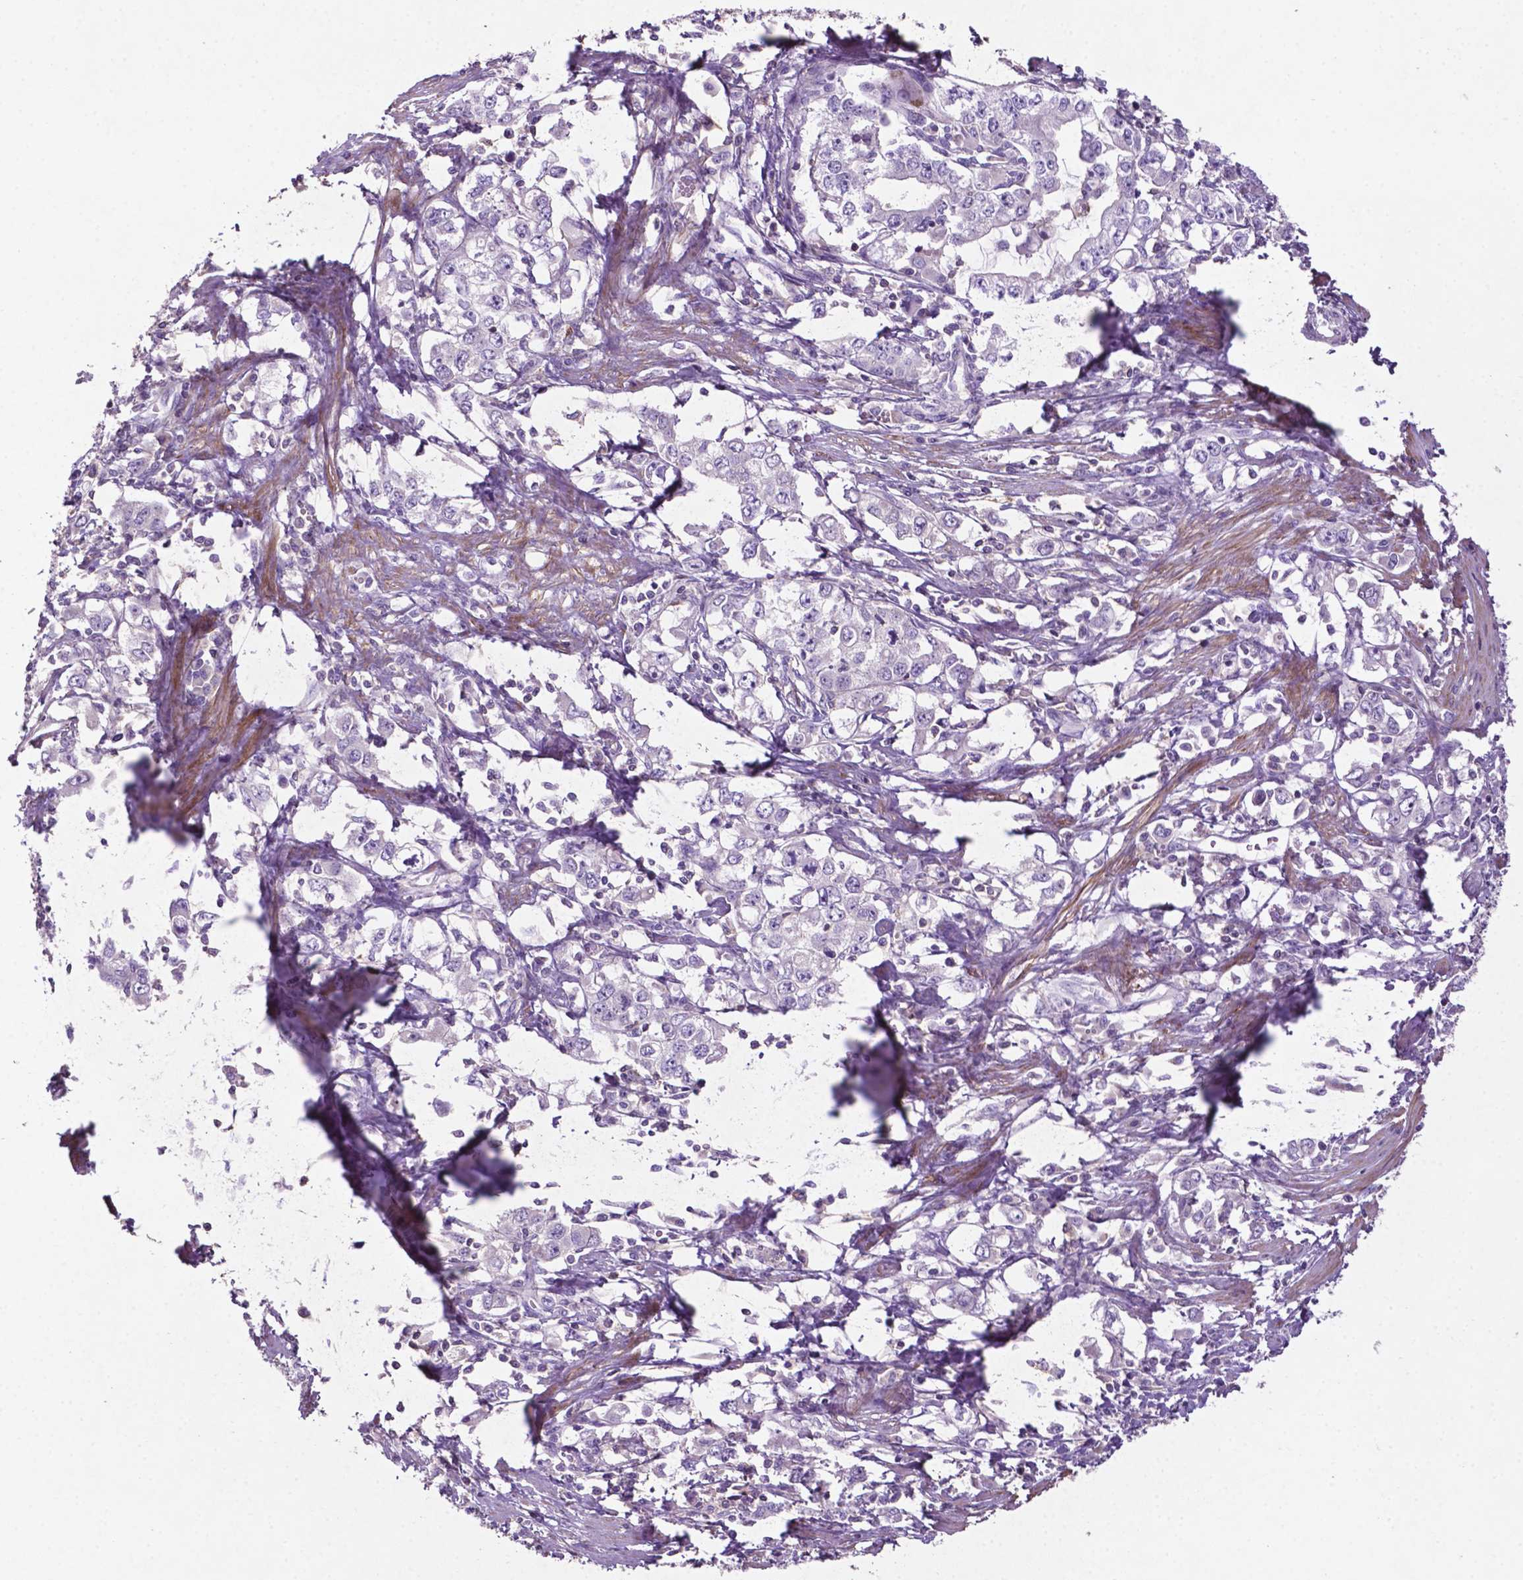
{"staining": {"intensity": "negative", "quantity": "none", "location": "none"}, "tissue": "stomach cancer", "cell_type": "Tumor cells", "image_type": "cancer", "snomed": [{"axis": "morphology", "description": "Adenocarcinoma, NOS"}, {"axis": "topography", "description": "Stomach, lower"}], "caption": "Immunohistochemistry (IHC) of adenocarcinoma (stomach) shows no staining in tumor cells.", "gene": "BMP4", "patient": {"sex": "female", "age": 72}}